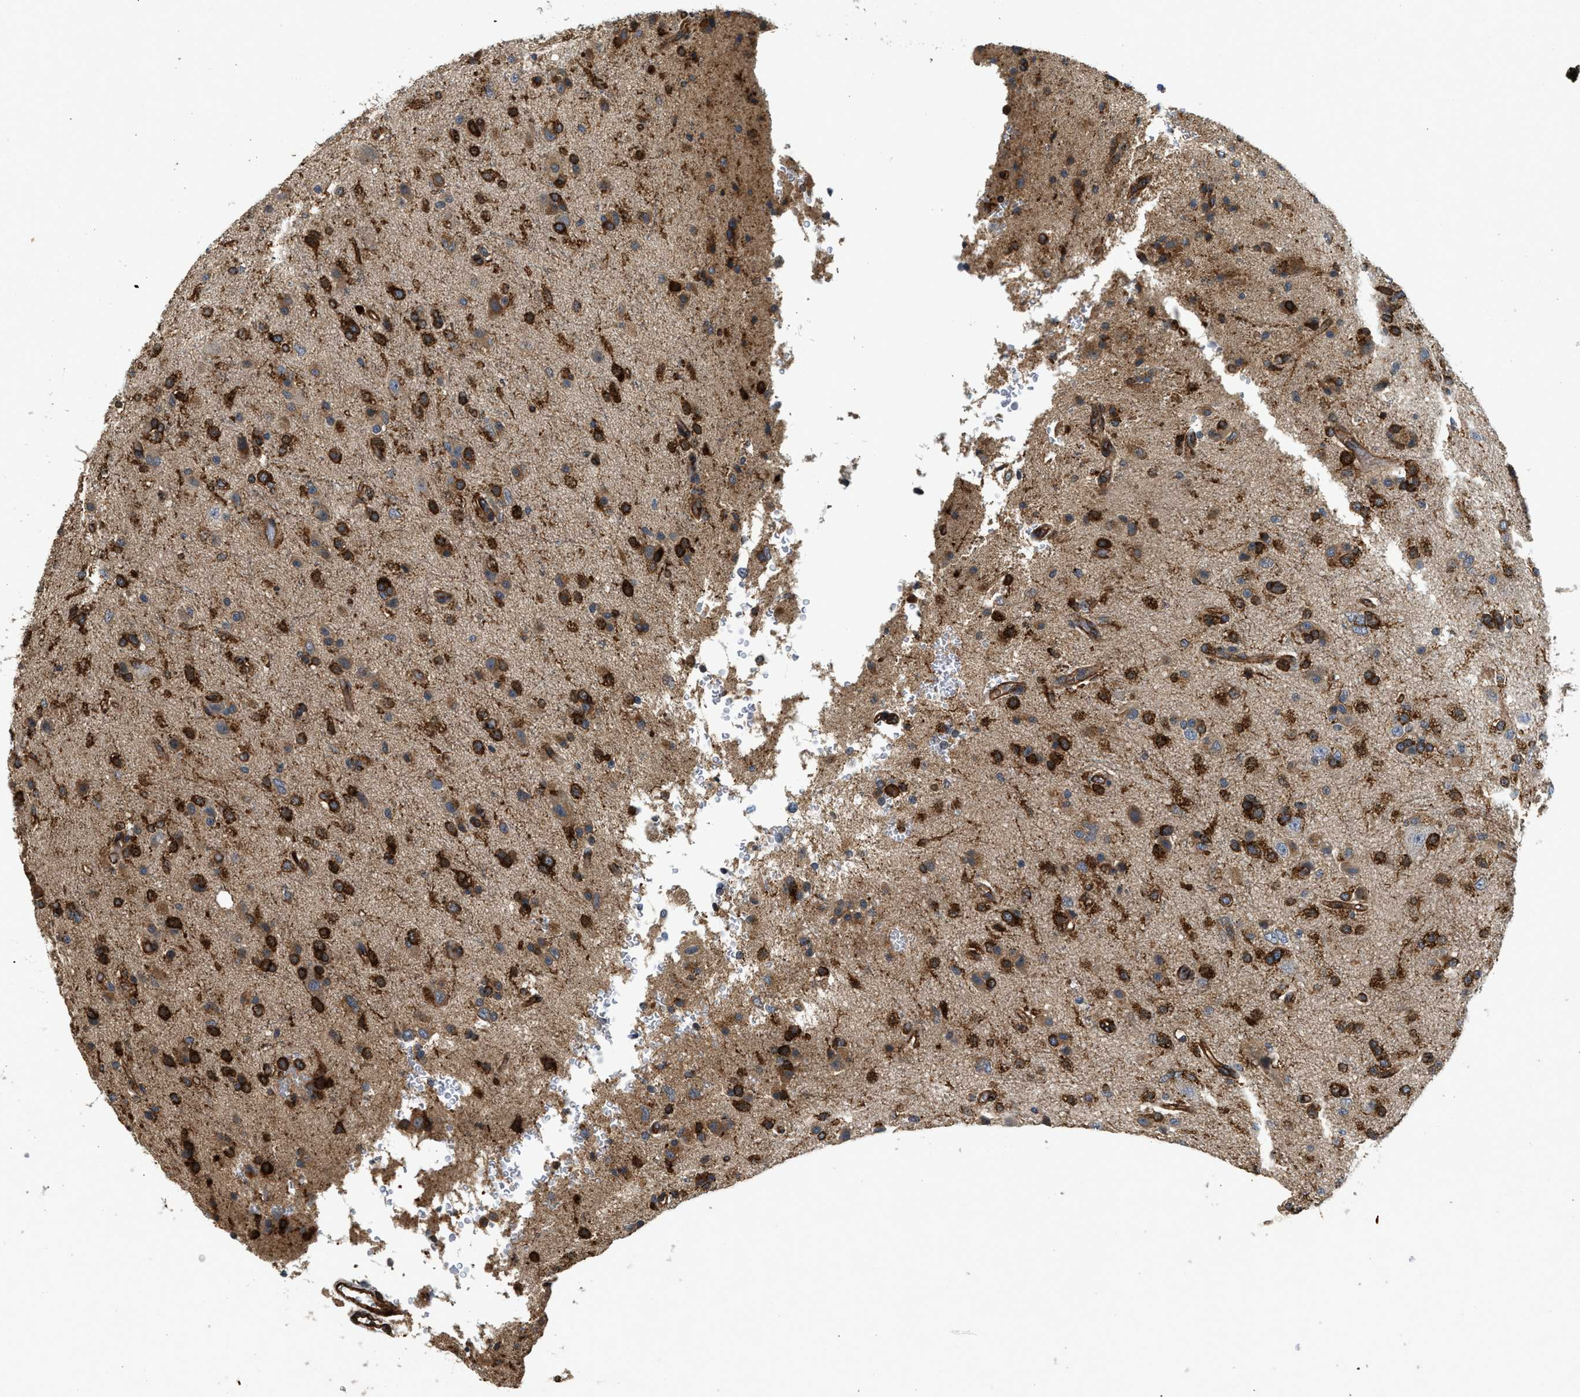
{"staining": {"intensity": "strong", "quantity": ">75%", "location": "cytoplasmic/membranous"}, "tissue": "glioma", "cell_type": "Tumor cells", "image_type": "cancer", "snomed": [{"axis": "morphology", "description": "Glioma, malignant, High grade"}, {"axis": "topography", "description": "Brain"}], "caption": "Protein positivity by immunohistochemistry demonstrates strong cytoplasmic/membranous expression in about >75% of tumor cells in glioma.", "gene": "HIP1", "patient": {"sex": "male", "age": 47}}